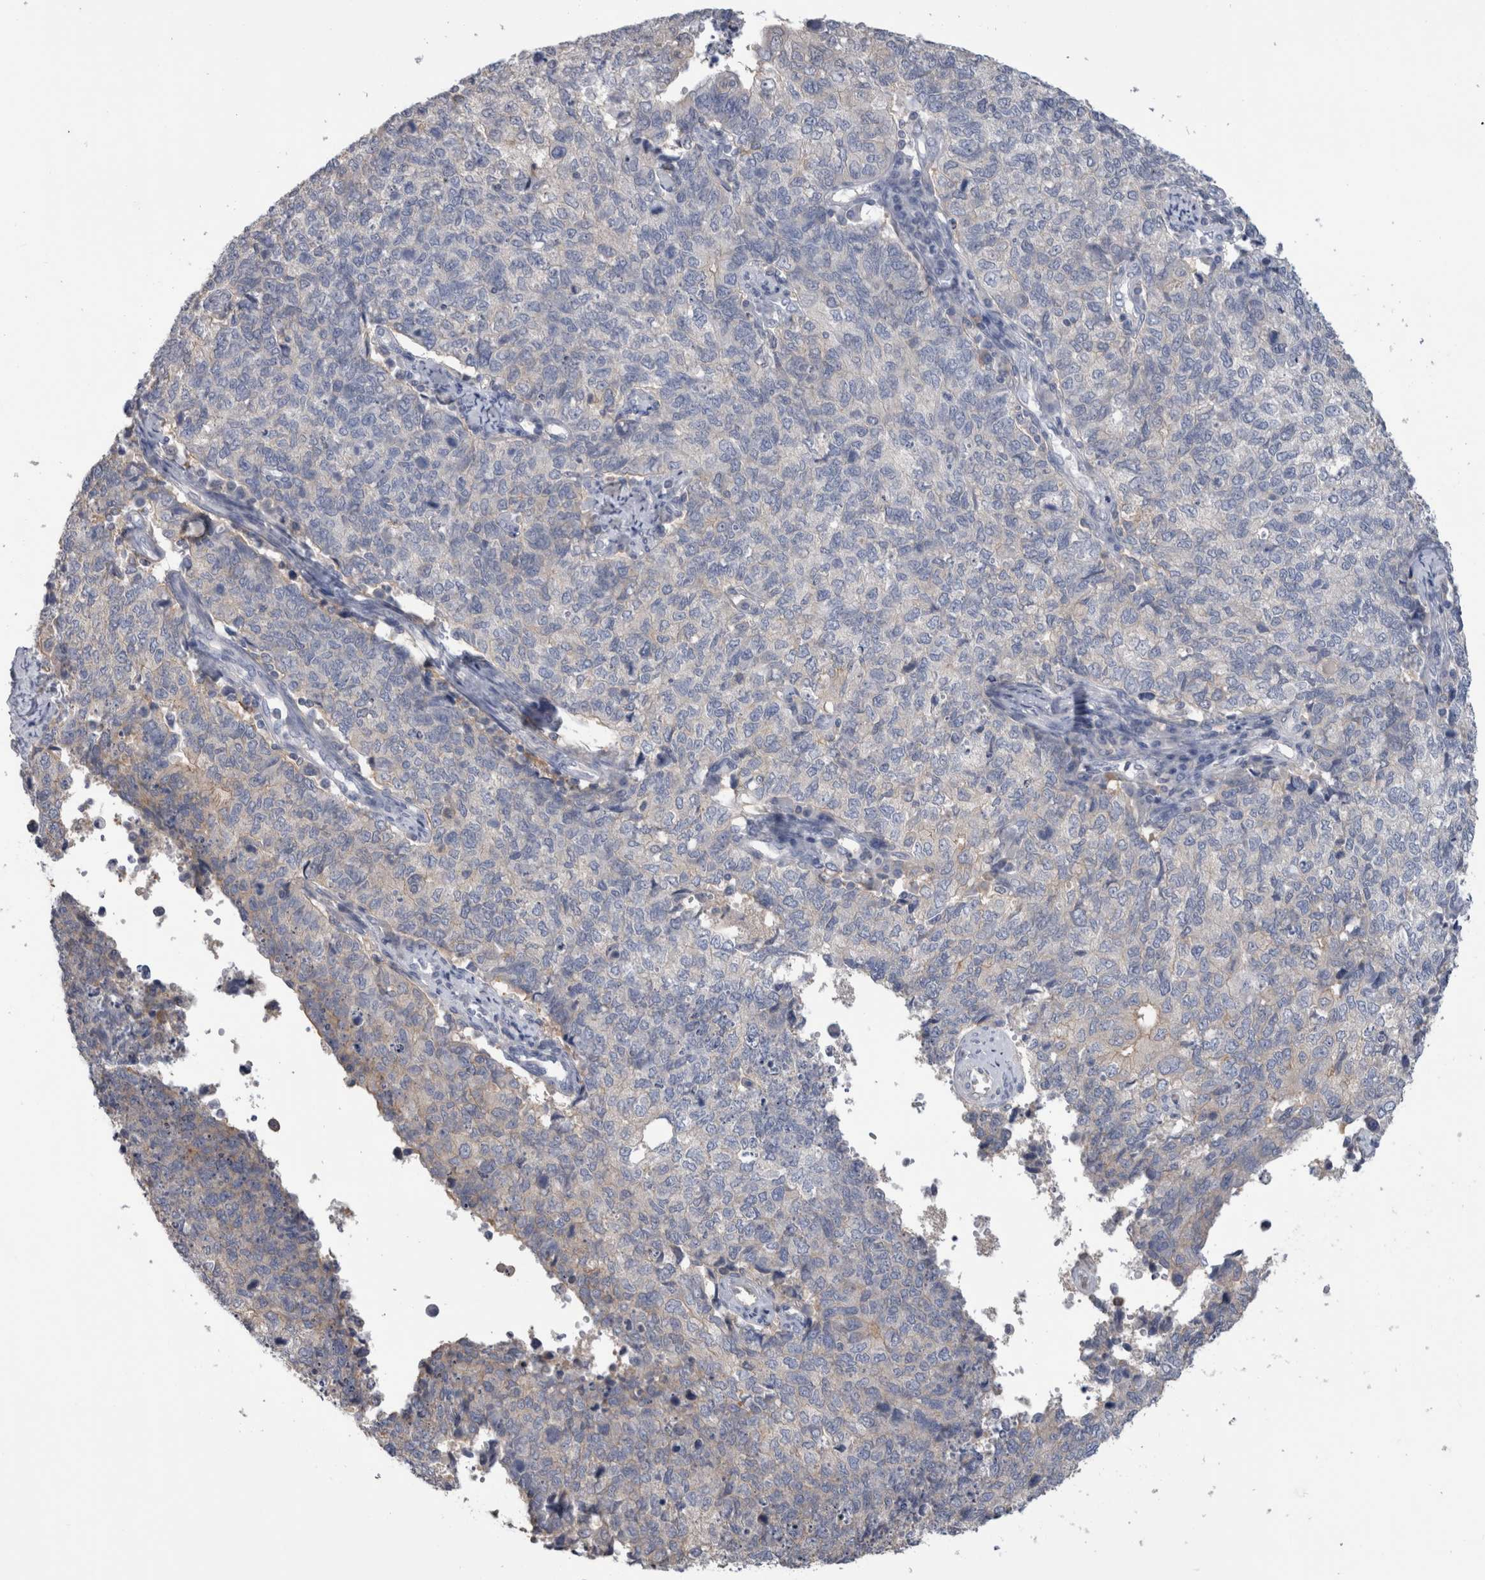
{"staining": {"intensity": "negative", "quantity": "none", "location": "none"}, "tissue": "cervical cancer", "cell_type": "Tumor cells", "image_type": "cancer", "snomed": [{"axis": "morphology", "description": "Squamous cell carcinoma, NOS"}, {"axis": "topography", "description": "Cervix"}], "caption": "The IHC micrograph has no significant positivity in tumor cells of cervical cancer (squamous cell carcinoma) tissue.", "gene": "SCRN1", "patient": {"sex": "female", "age": 63}}